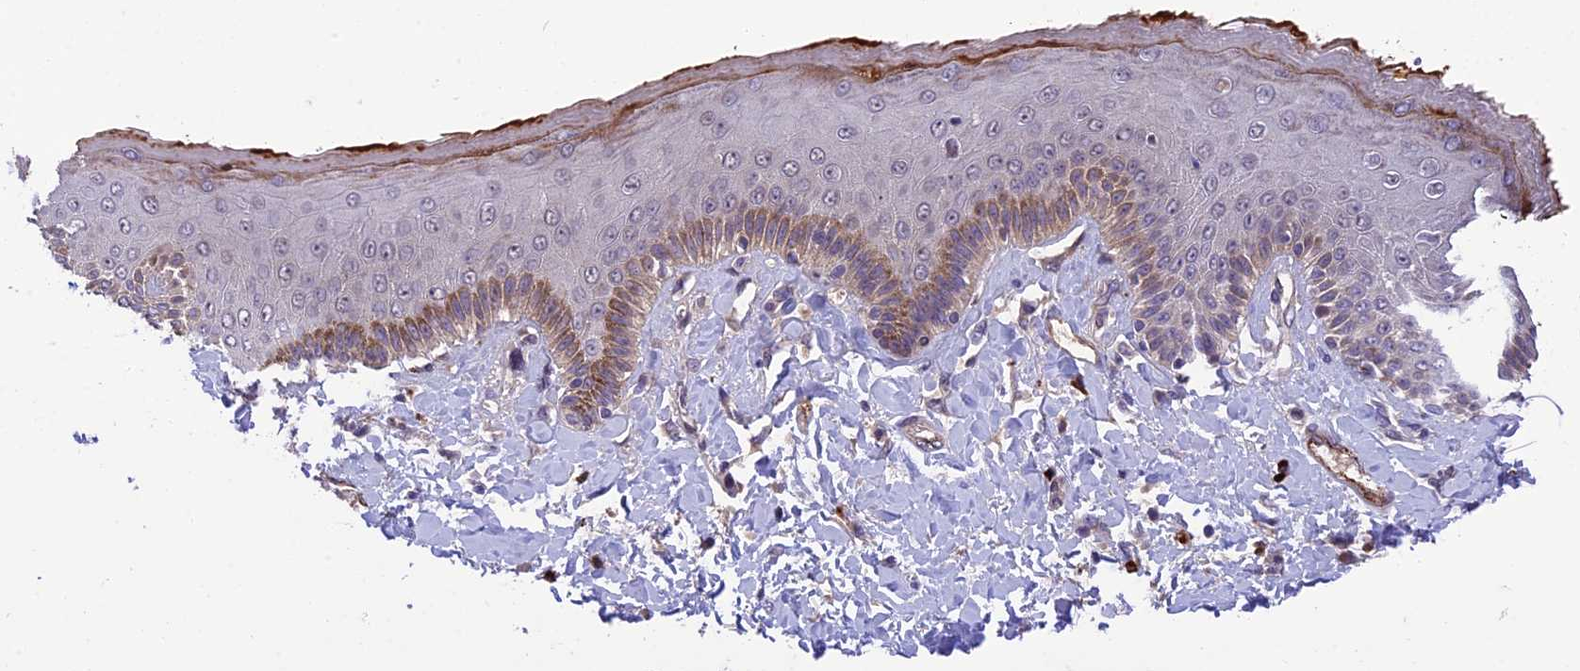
{"staining": {"intensity": "moderate", "quantity": "25%-75%", "location": "cytoplasmic/membranous"}, "tissue": "skin", "cell_type": "Epidermal cells", "image_type": "normal", "snomed": [{"axis": "morphology", "description": "Normal tissue, NOS"}, {"axis": "topography", "description": "Anal"}], "caption": "This image displays benign skin stained with immunohistochemistry (IHC) to label a protein in brown. The cytoplasmic/membranous of epidermal cells show moderate positivity for the protein. Nuclei are counter-stained blue.", "gene": "MFSD2A", "patient": {"sex": "male", "age": 69}}